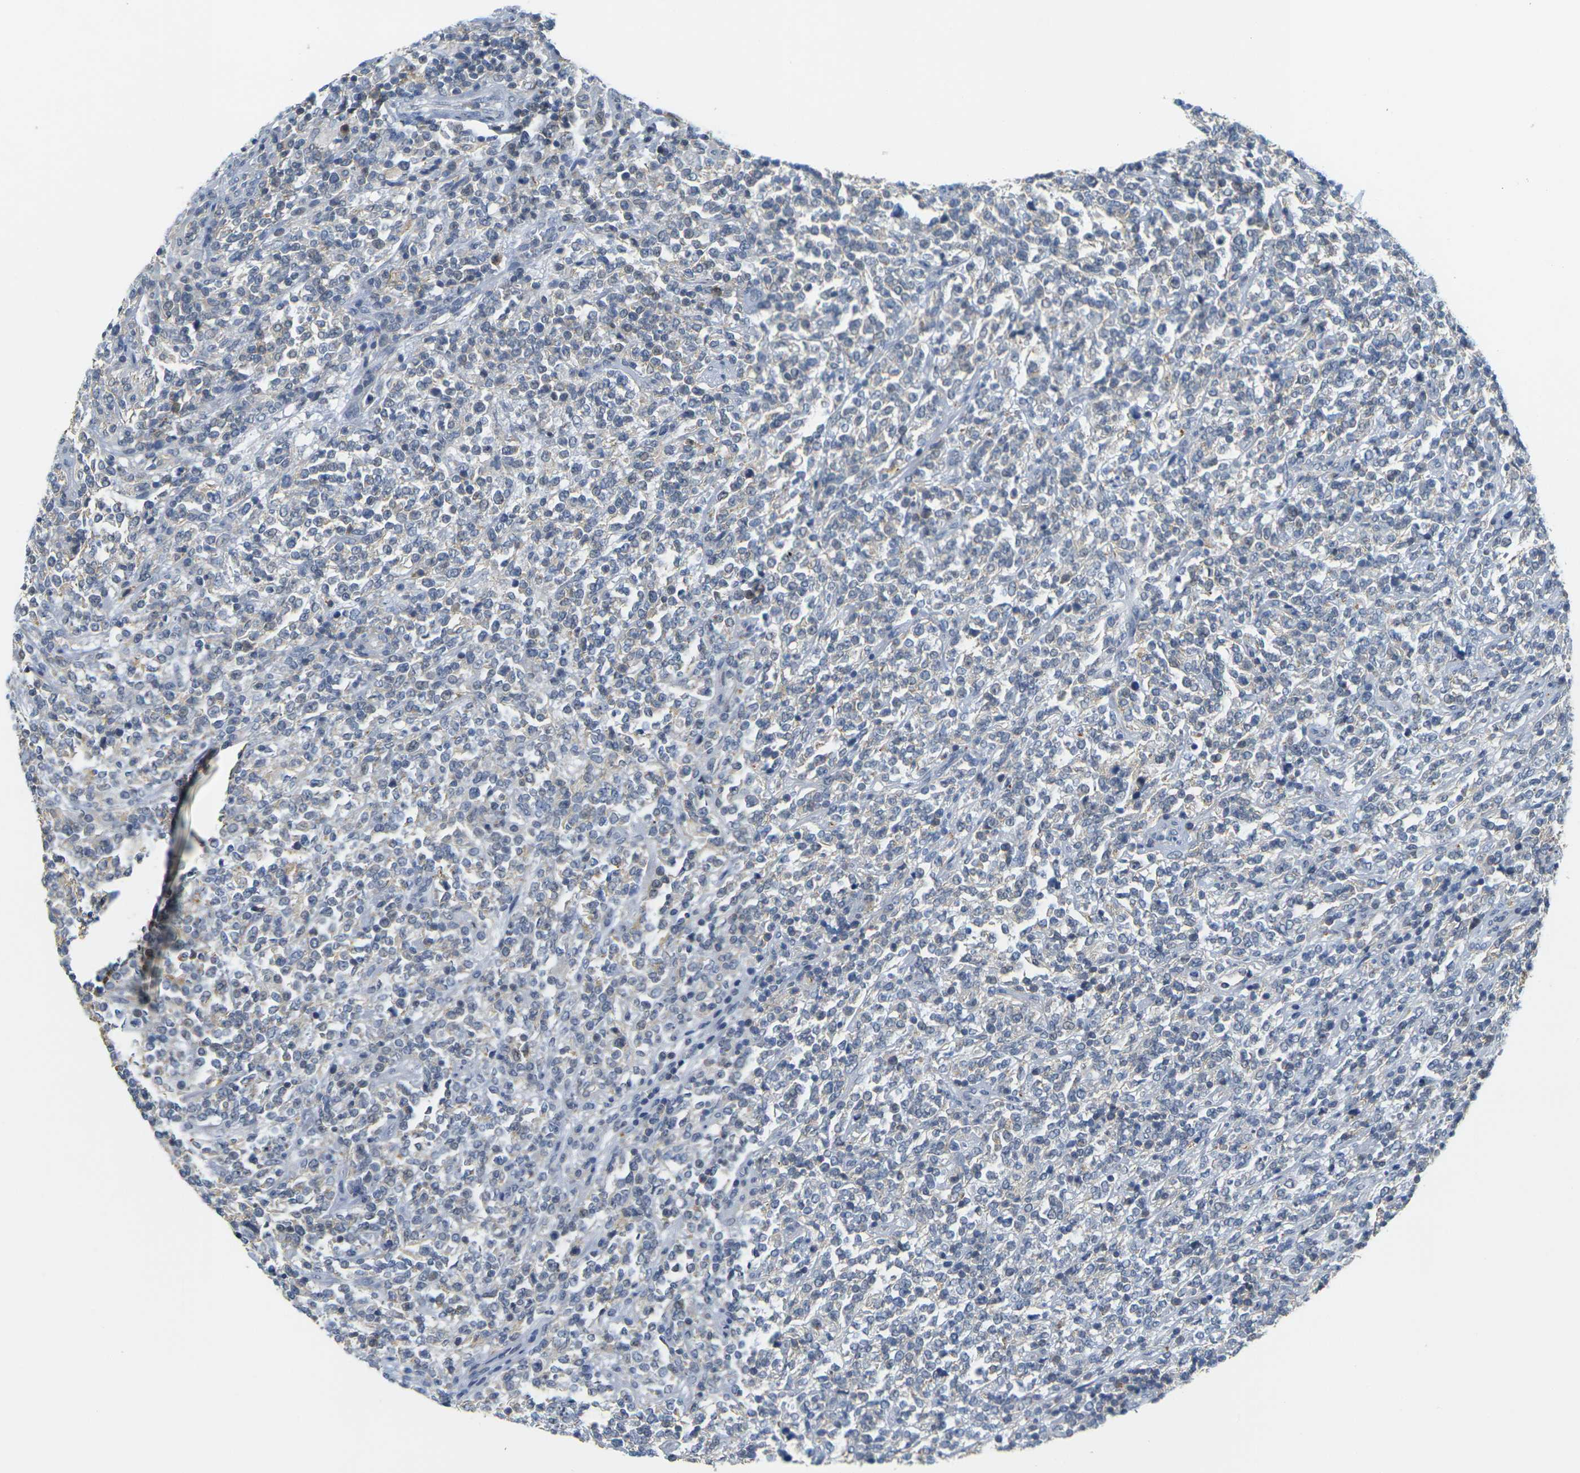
{"staining": {"intensity": "negative", "quantity": "none", "location": "none"}, "tissue": "lymphoma", "cell_type": "Tumor cells", "image_type": "cancer", "snomed": [{"axis": "morphology", "description": "Malignant lymphoma, non-Hodgkin's type, High grade"}, {"axis": "topography", "description": "Soft tissue"}], "caption": "There is no significant expression in tumor cells of lymphoma. (Stains: DAB IHC with hematoxylin counter stain, Microscopy: brightfield microscopy at high magnification).", "gene": "OTOF", "patient": {"sex": "male", "age": 18}}